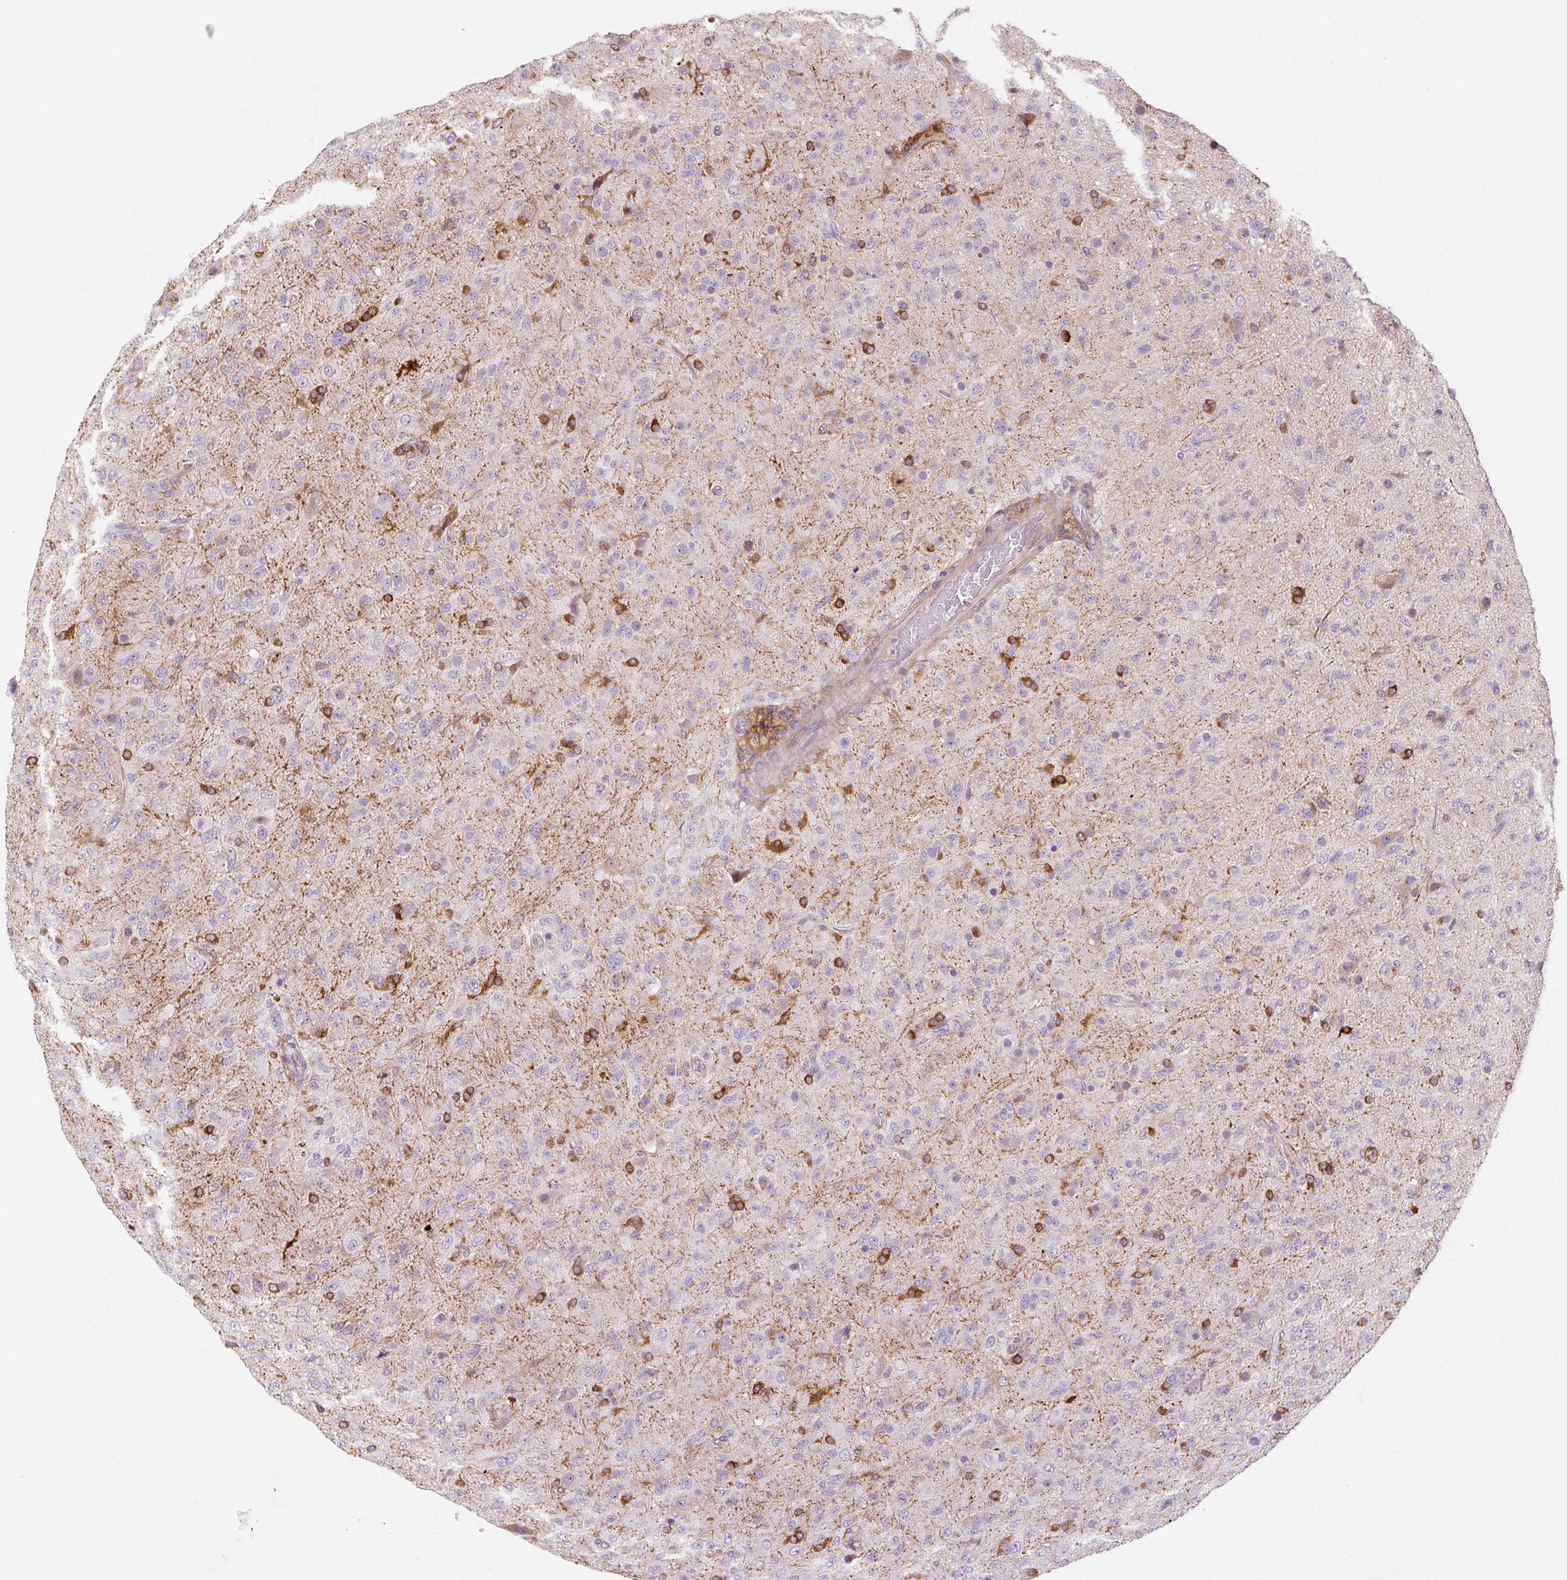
{"staining": {"intensity": "negative", "quantity": "none", "location": "none"}, "tissue": "glioma", "cell_type": "Tumor cells", "image_type": "cancer", "snomed": [{"axis": "morphology", "description": "Glioma, malignant, Low grade"}, {"axis": "topography", "description": "Brain"}], "caption": "Malignant glioma (low-grade) was stained to show a protein in brown. There is no significant staining in tumor cells.", "gene": "FUT10", "patient": {"sex": "male", "age": 65}}